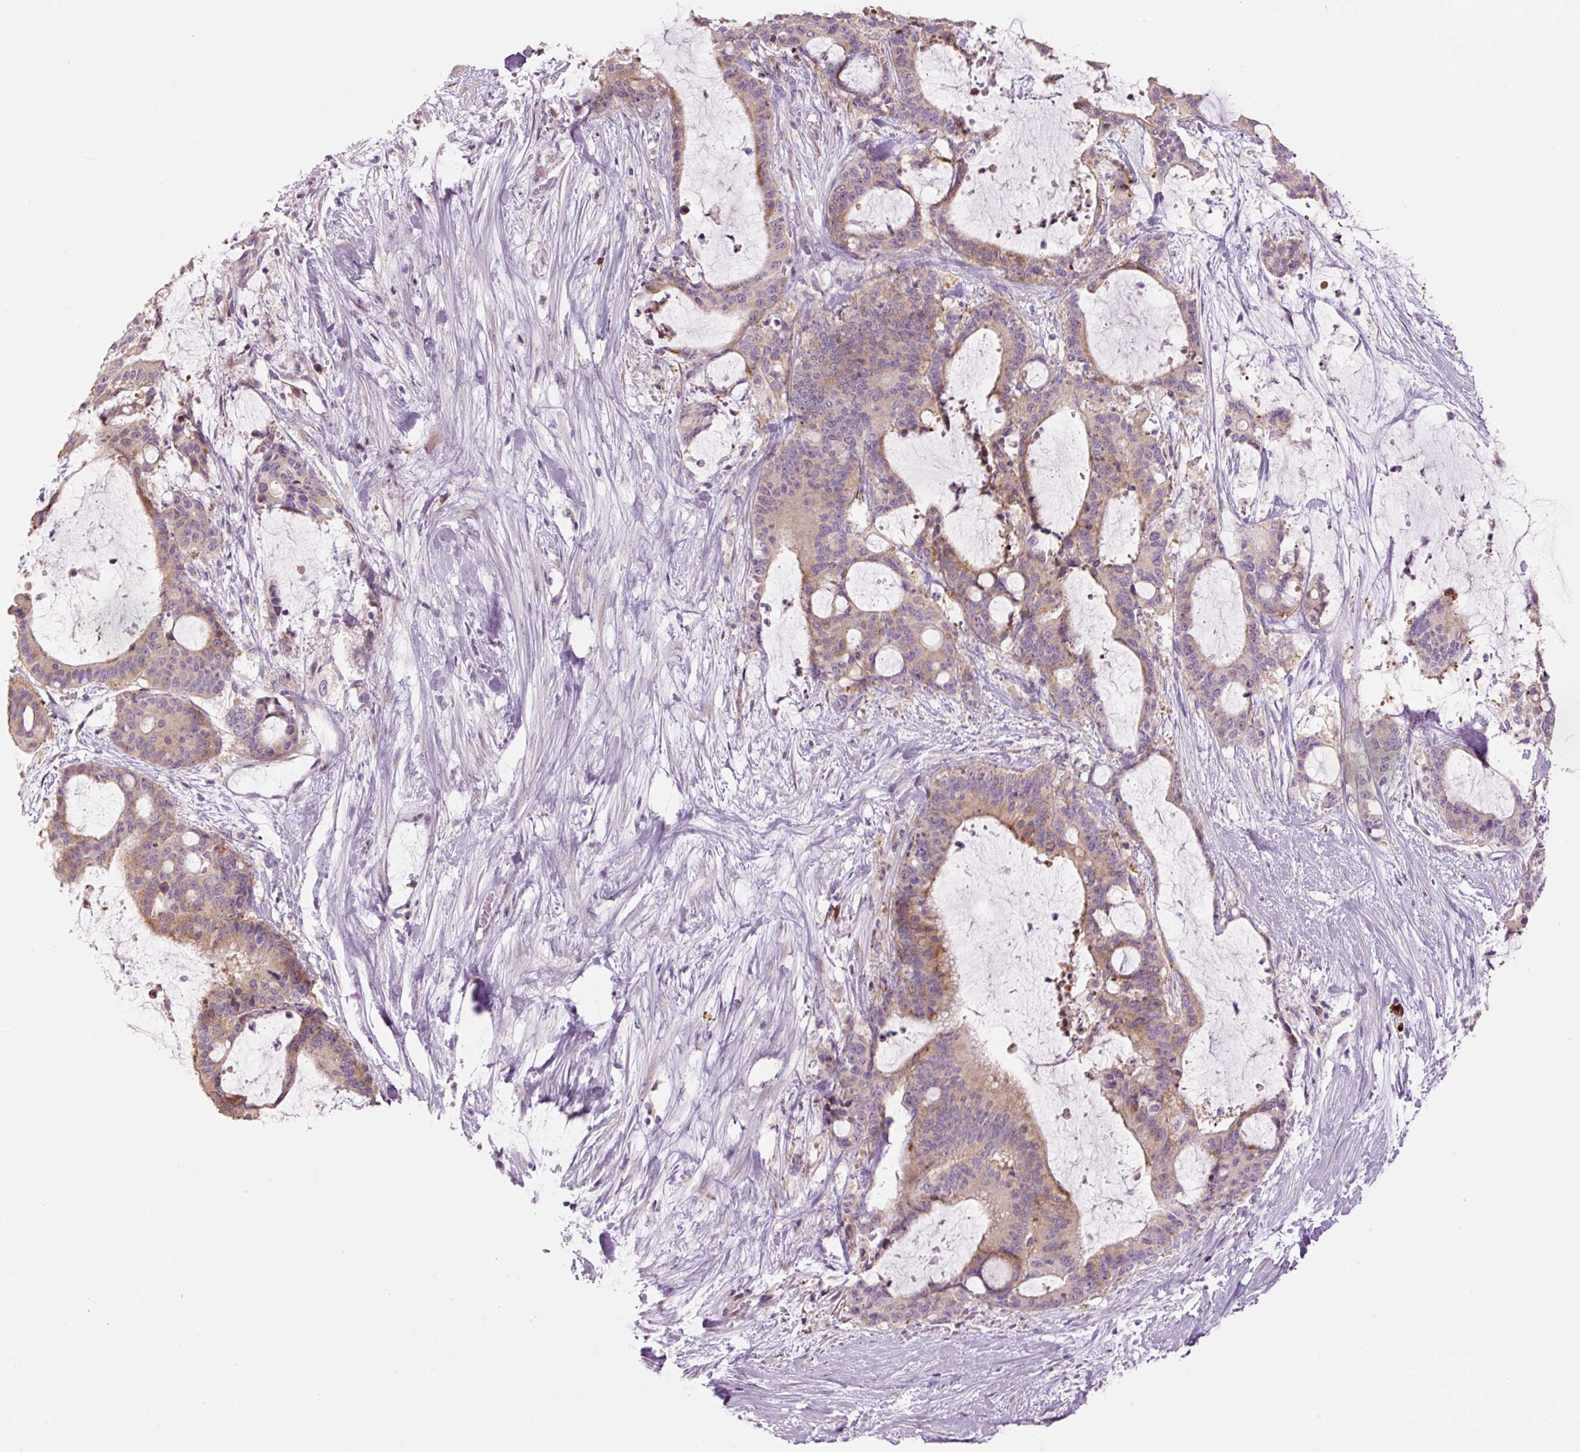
{"staining": {"intensity": "moderate", "quantity": ">75%", "location": "cytoplasmic/membranous"}, "tissue": "liver cancer", "cell_type": "Tumor cells", "image_type": "cancer", "snomed": [{"axis": "morphology", "description": "Normal tissue, NOS"}, {"axis": "morphology", "description": "Cholangiocarcinoma"}, {"axis": "topography", "description": "Liver"}, {"axis": "topography", "description": "Peripheral nerve tissue"}], "caption": "There is medium levels of moderate cytoplasmic/membranous positivity in tumor cells of cholangiocarcinoma (liver), as demonstrated by immunohistochemical staining (brown color).", "gene": "HAX1", "patient": {"sex": "female", "age": 73}}